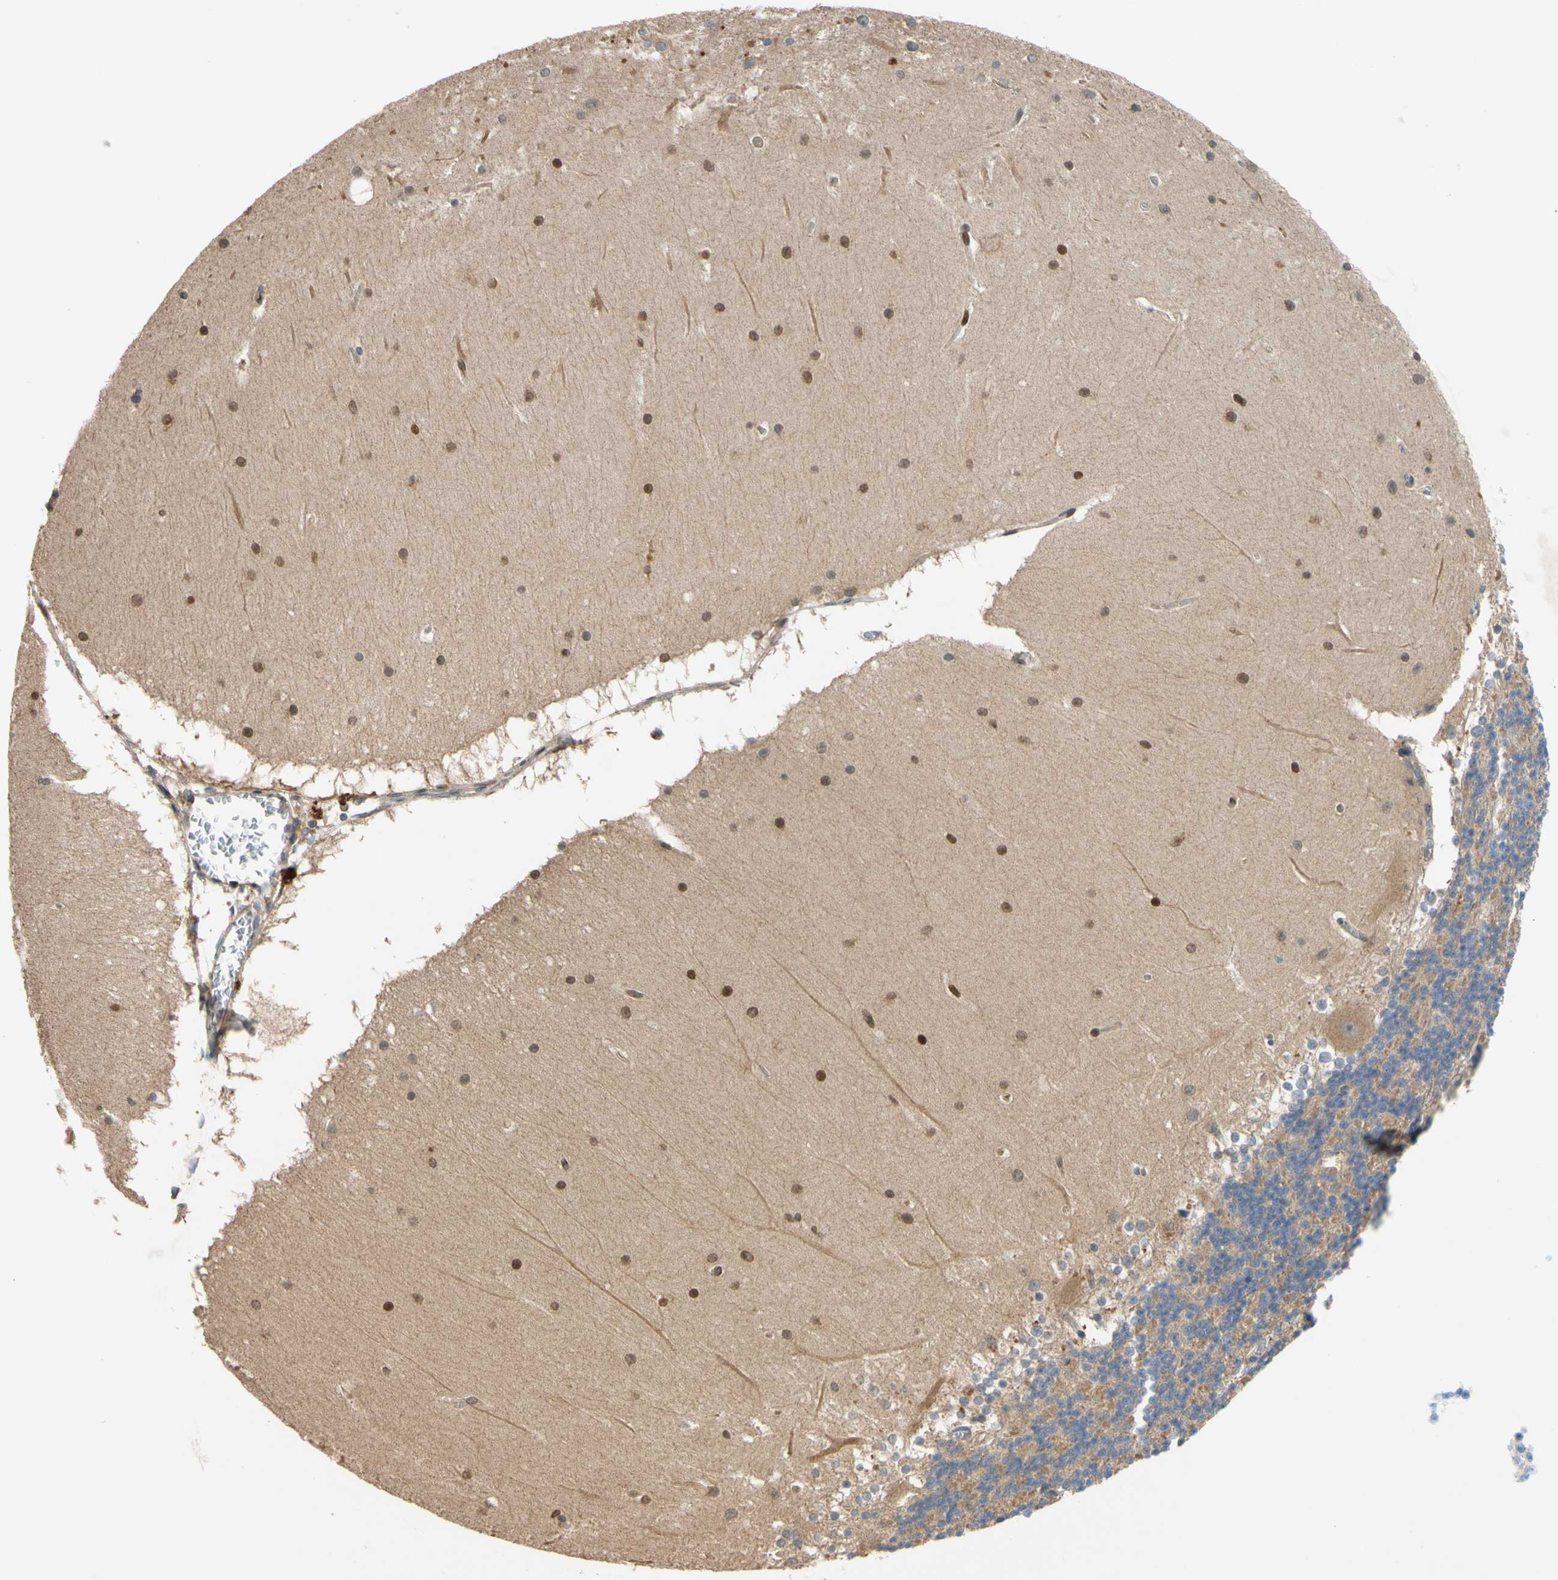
{"staining": {"intensity": "moderate", "quantity": "25%-75%", "location": "cytoplasmic/membranous"}, "tissue": "cerebellum", "cell_type": "Cells in granular layer", "image_type": "normal", "snomed": [{"axis": "morphology", "description": "Normal tissue, NOS"}, {"axis": "topography", "description": "Cerebellum"}], "caption": "This histopathology image exhibits immunohistochemistry (IHC) staining of normal cerebellum, with medium moderate cytoplasmic/membranous expression in approximately 25%-75% of cells in granular layer.", "gene": "MBTPS2", "patient": {"sex": "female", "age": 19}}